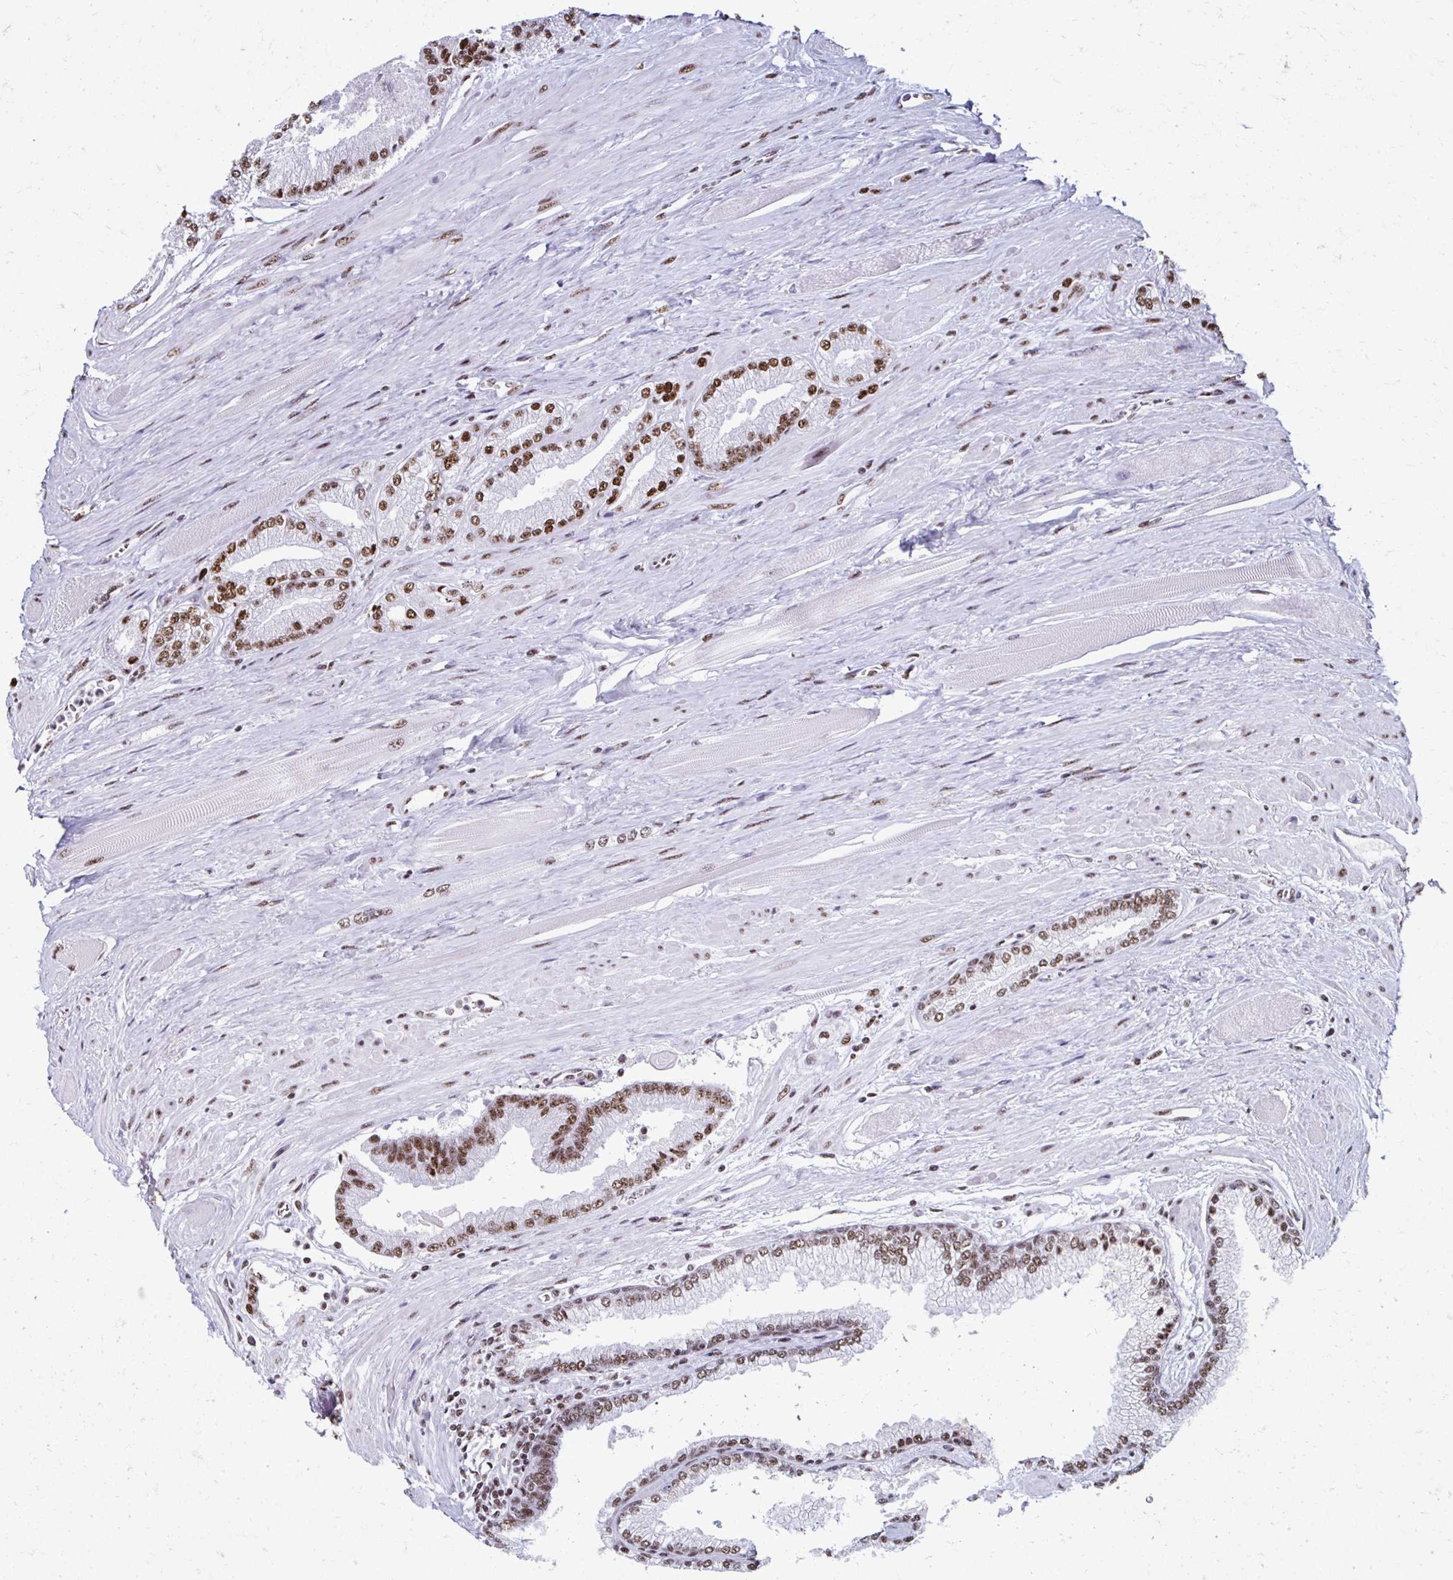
{"staining": {"intensity": "moderate", "quantity": ">75%", "location": "nuclear"}, "tissue": "prostate cancer", "cell_type": "Tumor cells", "image_type": "cancer", "snomed": [{"axis": "morphology", "description": "Adenocarcinoma, Low grade"}, {"axis": "topography", "description": "Prostate"}], "caption": "Immunohistochemical staining of prostate cancer shows medium levels of moderate nuclear protein staining in approximately >75% of tumor cells.", "gene": "NONO", "patient": {"sex": "male", "age": 67}}